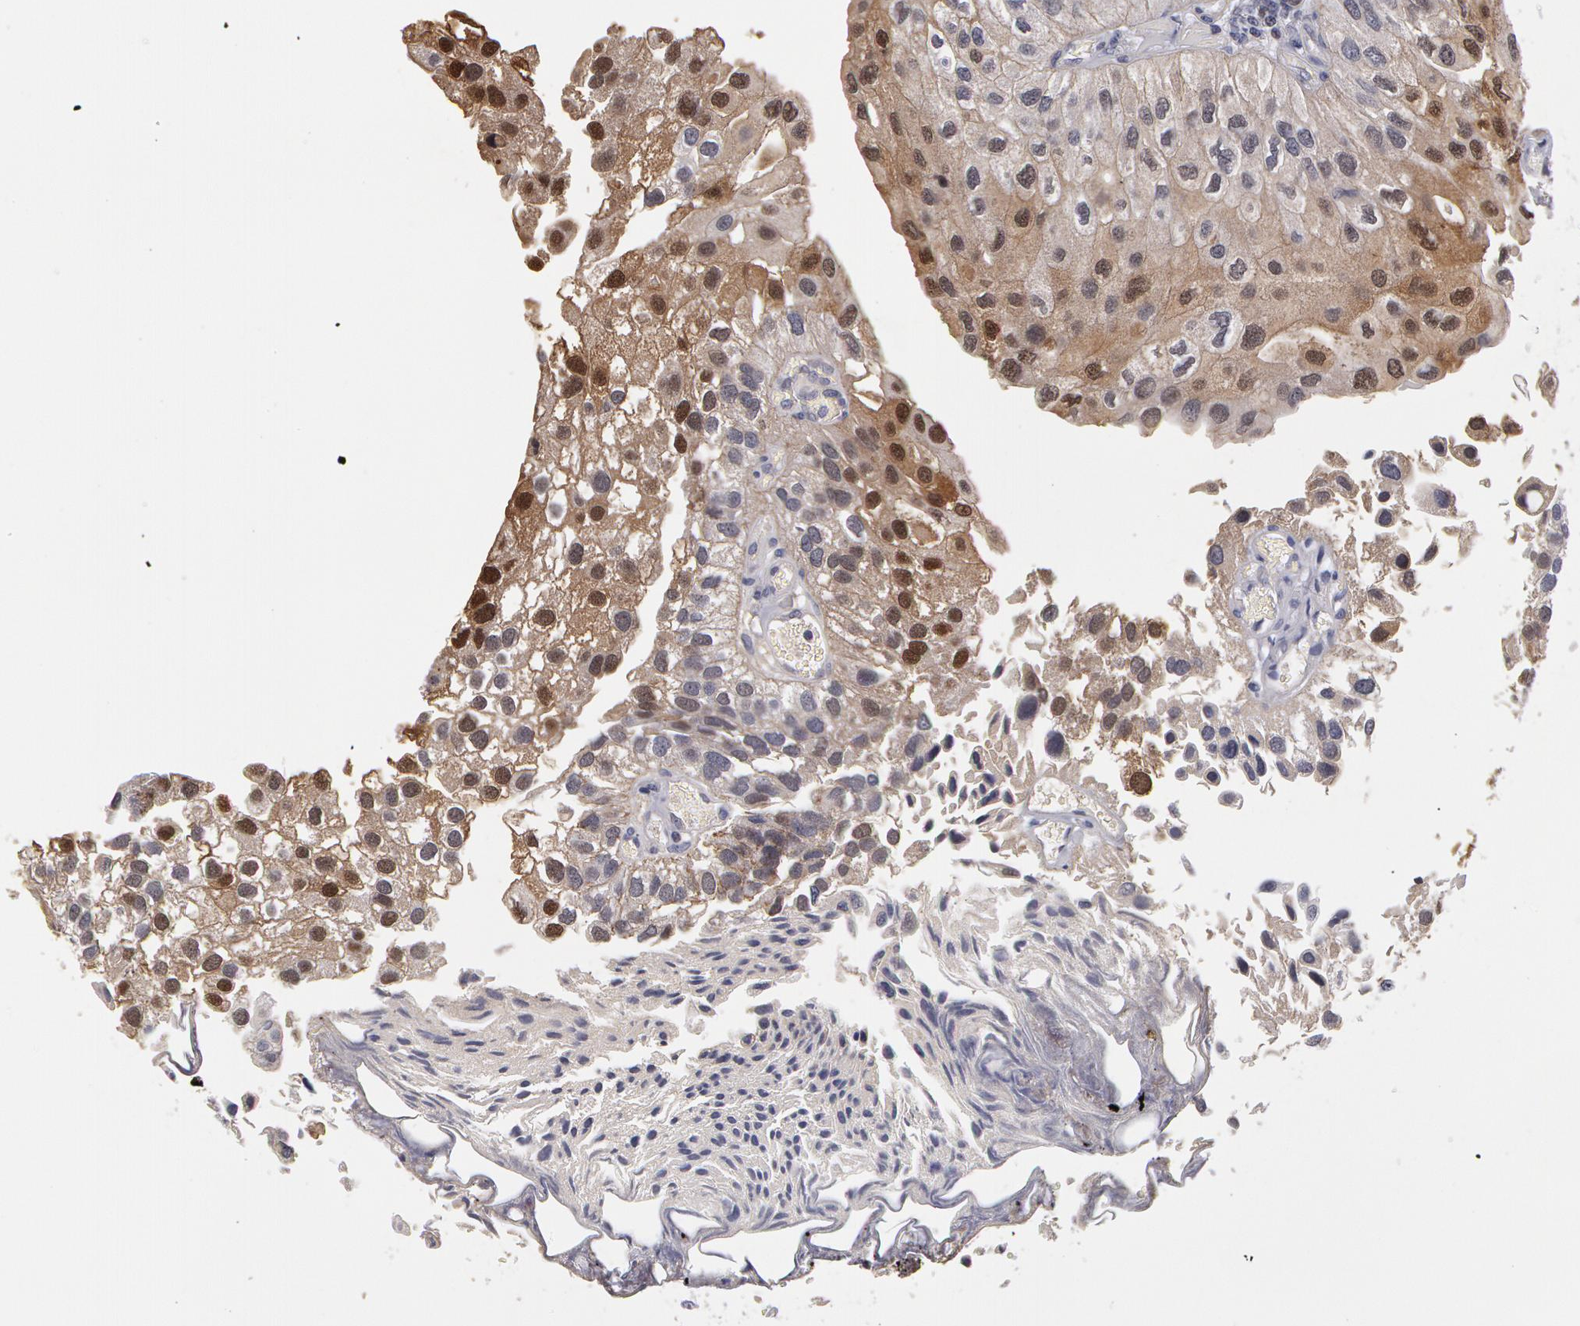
{"staining": {"intensity": "weak", "quantity": "<25%", "location": "nuclear"}, "tissue": "urothelial cancer", "cell_type": "Tumor cells", "image_type": "cancer", "snomed": [{"axis": "morphology", "description": "Urothelial carcinoma, Low grade"}, {"axis": "topography", "description": "Urinary bladder"}], "caption": "Immunohistochemistry image of neoplastic tissue: low-grade urothelial carcinoma stained with DAB (3,3'-diaminobenzidine) displays no significant protein staining in tumor cells.", "gene": "PRICKLE1", "patient": {"sex": "female", "age": 89}}